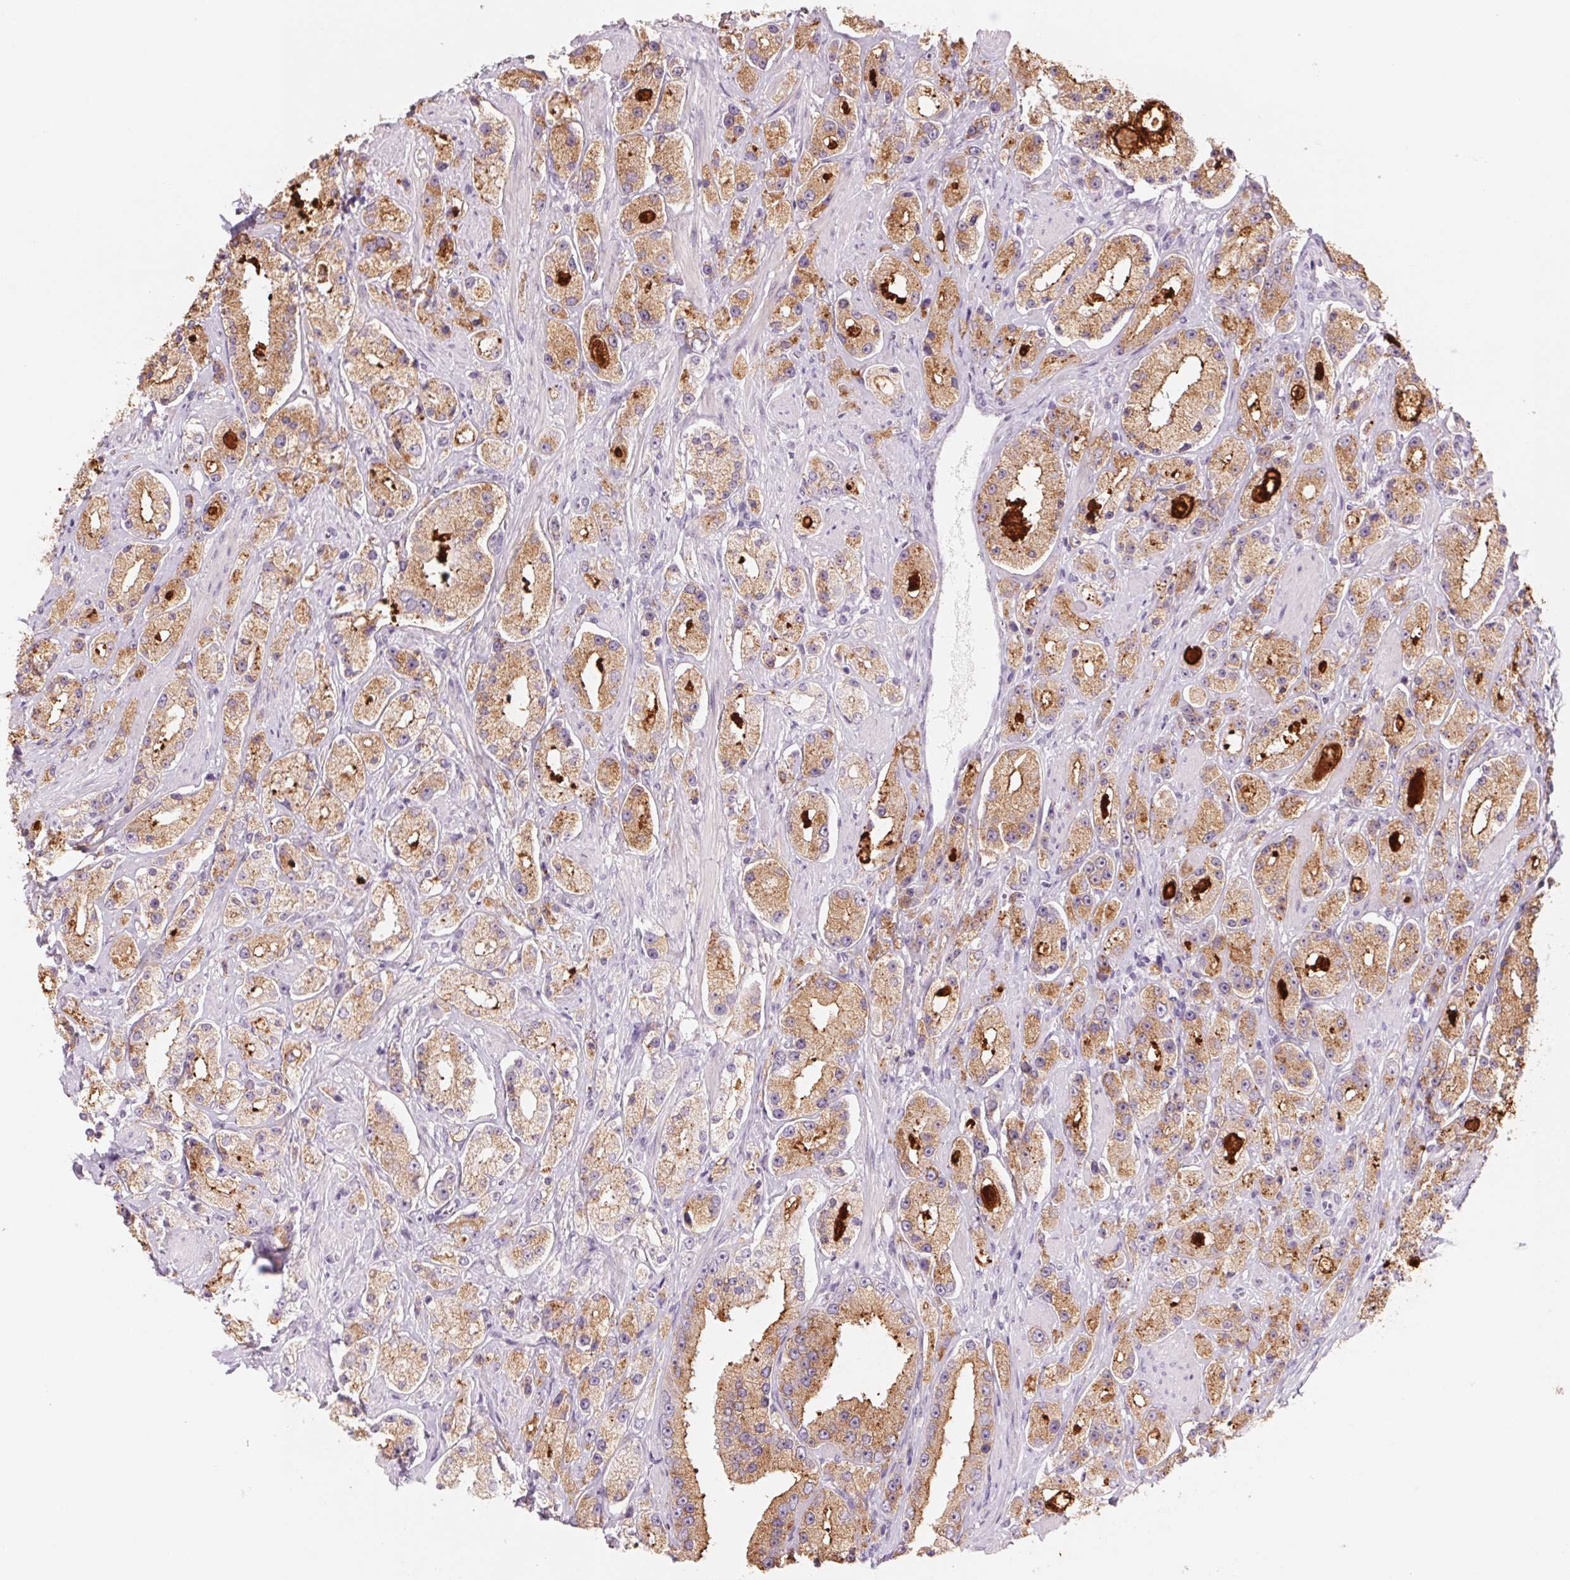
{"staining": {"intensity": "moderate", "quantity": "25%-75%", "location": "cytoplasmic/membranous"}, "tissue": "prostate cancer", "cell_type": "Tumor cells", "image_type": "cancer", "snomed": [{"axis": "morphology", "description": "Adenocarcinoma, High grade"}, {"axis": "topography", "description": "Prostate"}], "caption": "A histopathology image of human prostate adenocarcinoma (high-grade) stained for a protein exhibits moderate cytoplasmic/membranous brown staining in tumor cells. (Stains: DAB (3,3'-diaminobenzidine) in brown, nuclei in blue, Microscopy: brightfield microscopy at high magnification).", "gene": "POU1F1", "patient": {"sex": "male", "age": 67}}